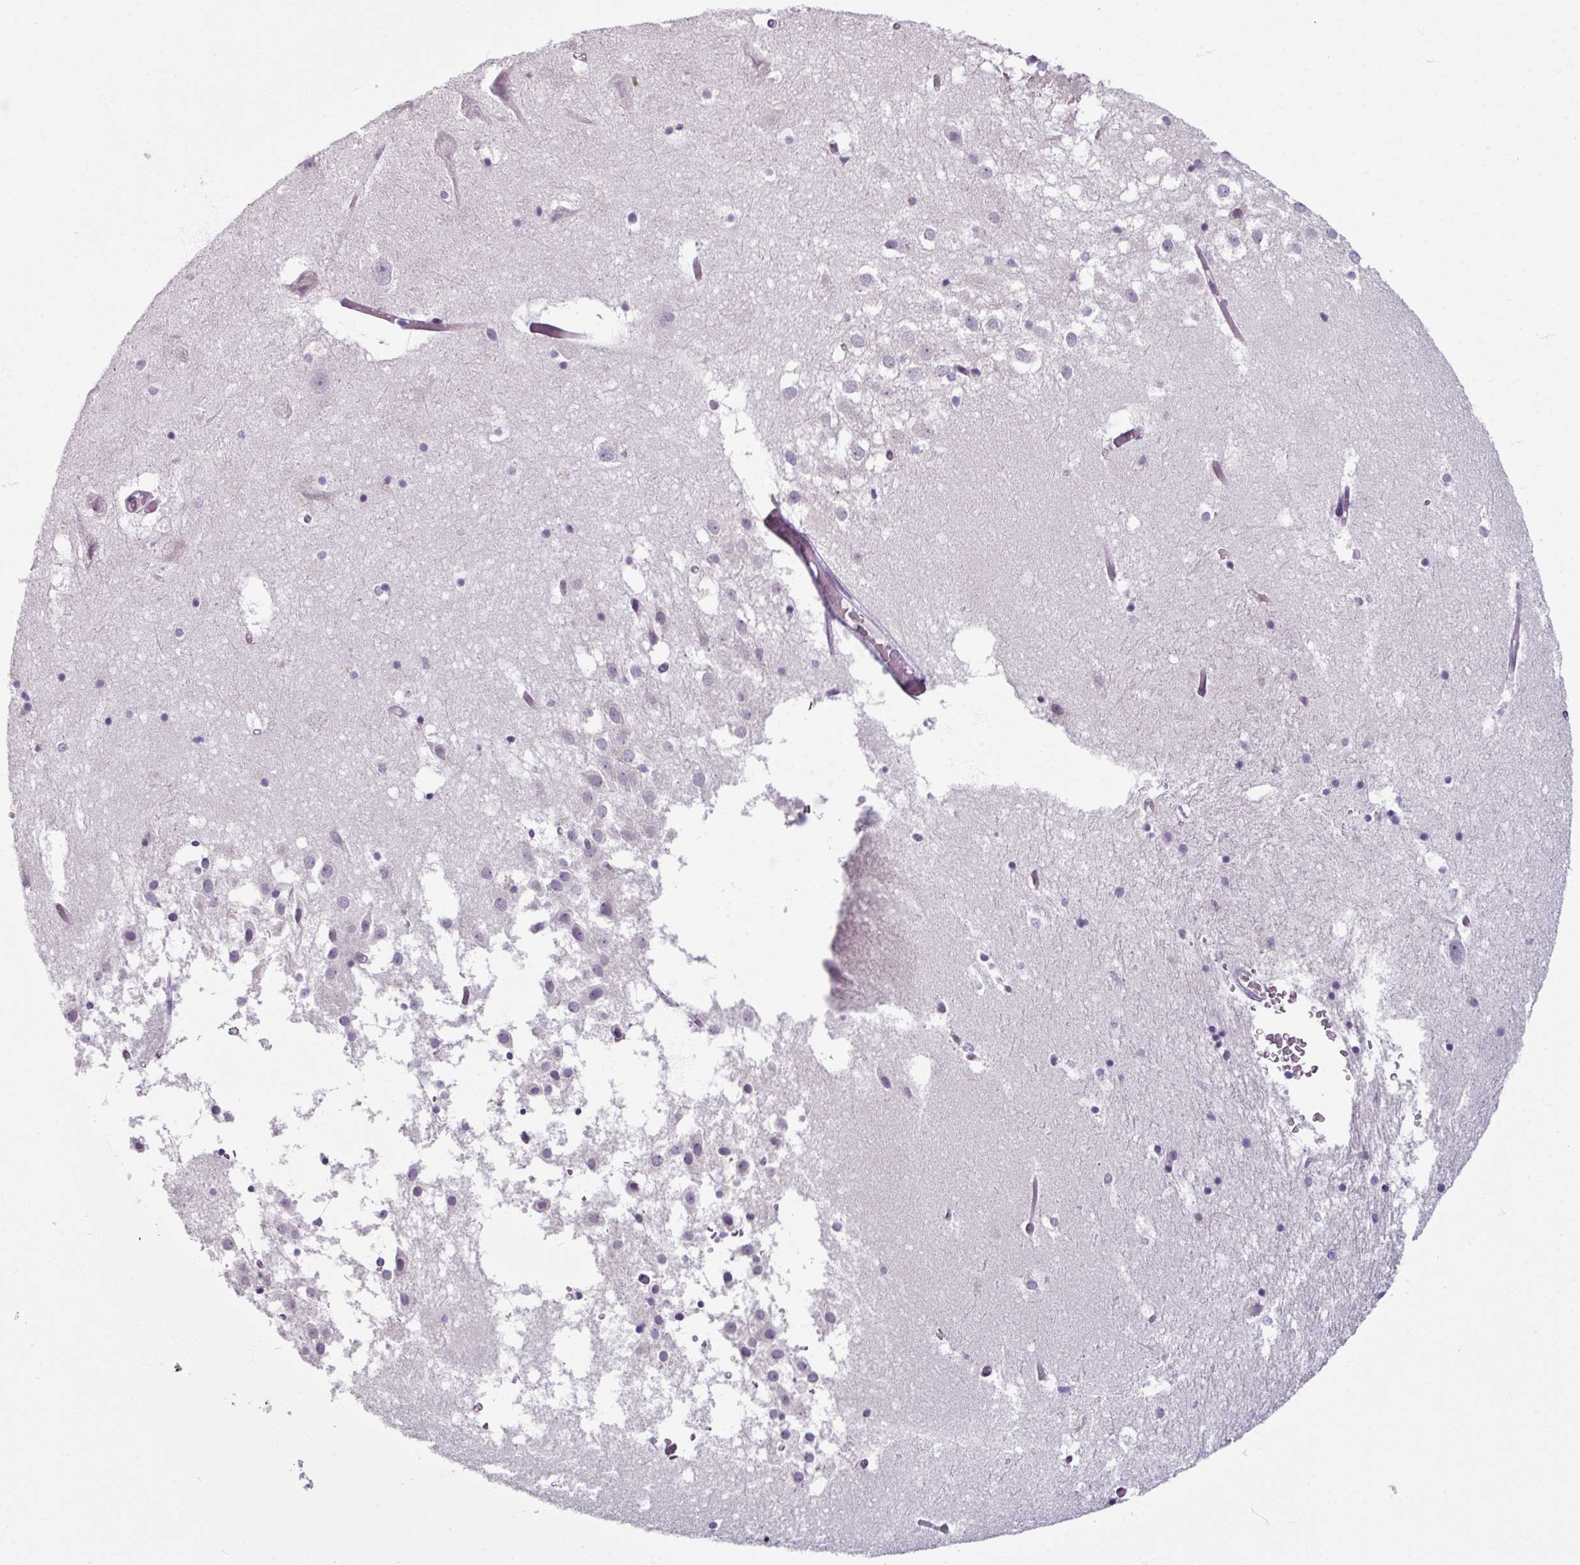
{"staining": {"intensity": "negative", "quantity": "none", "location": "none"}, "tissue": "hippocampus", "cell_type": "Glial cells", "image_type": "normal", "snomed": [{"axis": "morphology", "description": "Normal tissue, NOS"}, {"axis": "topography", "description": "Hippocampus"}], "caption": "Immunohistochemistry (IHC) of benign human hippocampus reveals no staining in glial cells.", "gene": "SMIM11", "patient": {"sex": "female", "age": 52}}